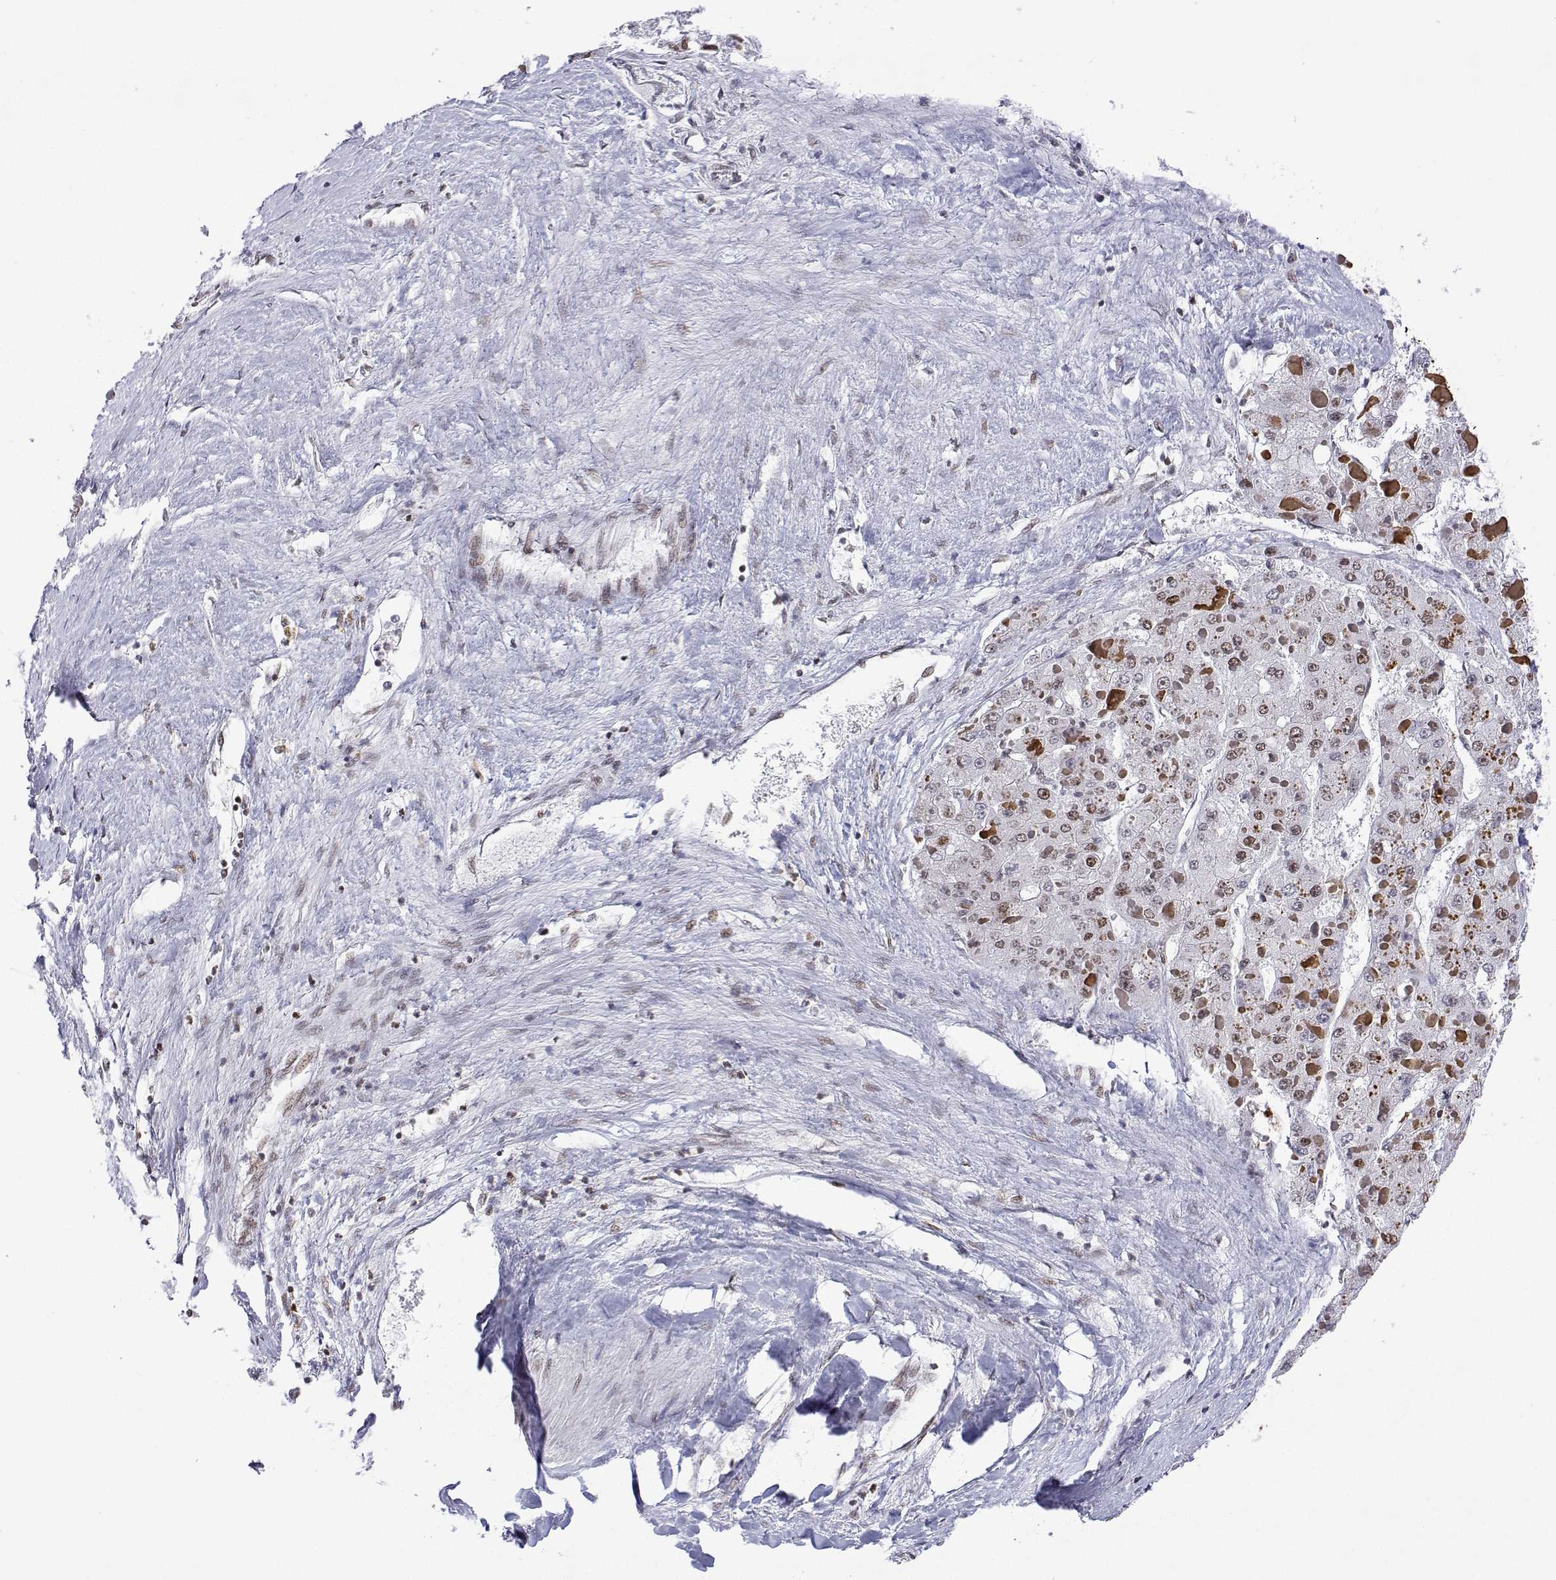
{"staining": {"intensity": "moderate", "quantity": "25%-75%", "location": "nuclear"}, "tissue": "liver cancer", "cell_type": "Tumor cells", "image_type": "cancer", "snomed": [{"axis": "morphology", "description": "Carcinoma, Hepatocellular, NOS"}, {"axis": "topography", "description": "Liver"}], "caption": "Immunohistochemical staining of hepatocellular carcinoma (liver) exhibits medium levels of moderate nuclear expression in about 25%-75% of tumor cells. (DAB = brown stain, brightfield microscopy at high magnification).", "gene": "XPC", "patient": {"sex": "female", "age": 73}}